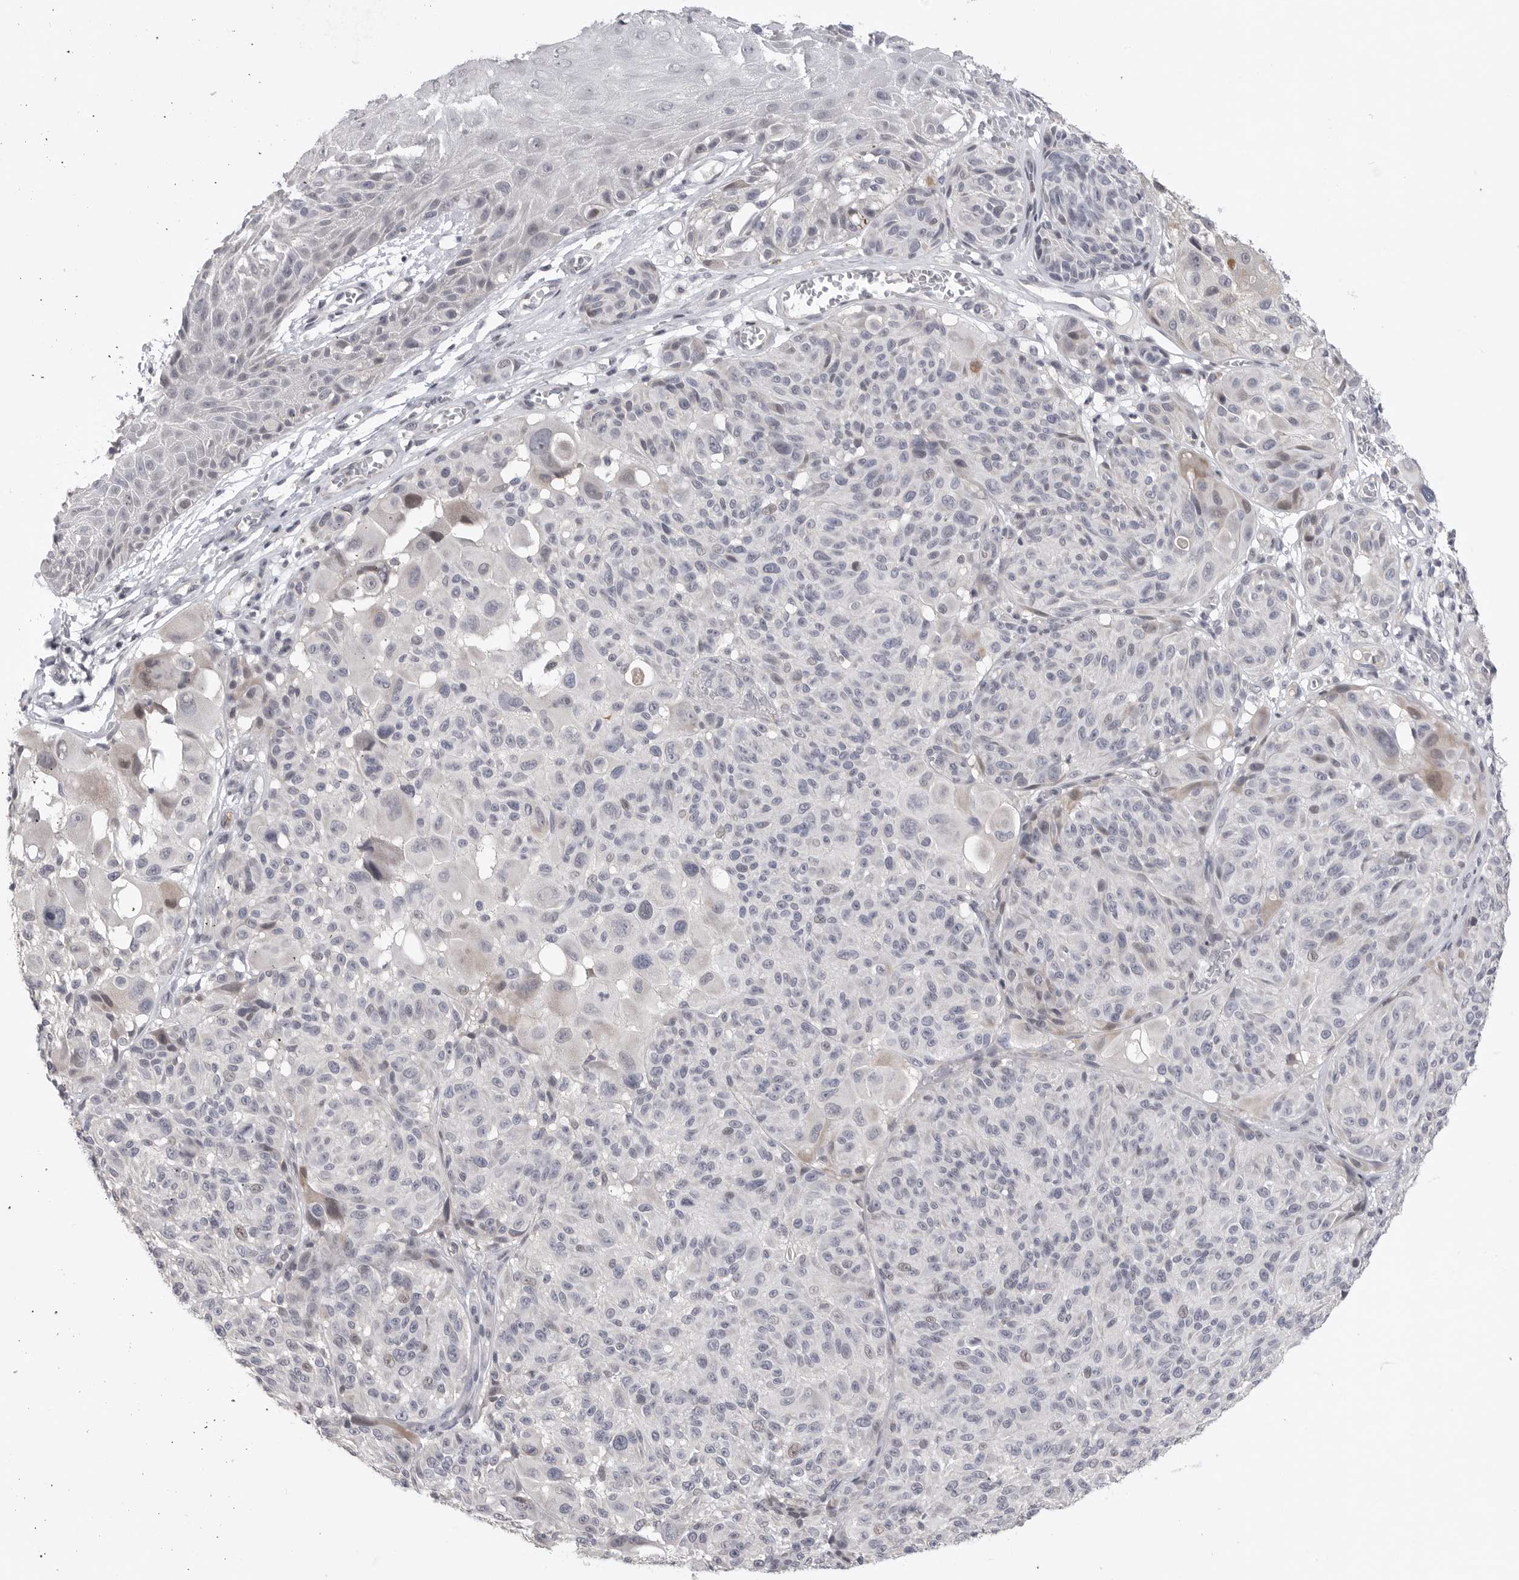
{"staining": {"intensity": "weak", "quantity": "<25%", "location": "cytoplasmic/membranous,nuclear"}, "tissue": "melanoma", "cell_type": "Tumor cells", "image_type": "cancer", "snomed": [{"axis": "morphology", "description": "Malignant melanoma, NOS"}, {"axis": "topography", "description": "Skin"}], "caption": "Photomicrograph shows no significant protein positivity in tumor cells of malignant melanoma.", "gene": "FBXO43", "patient": {"sex": "male", "age": 83}}